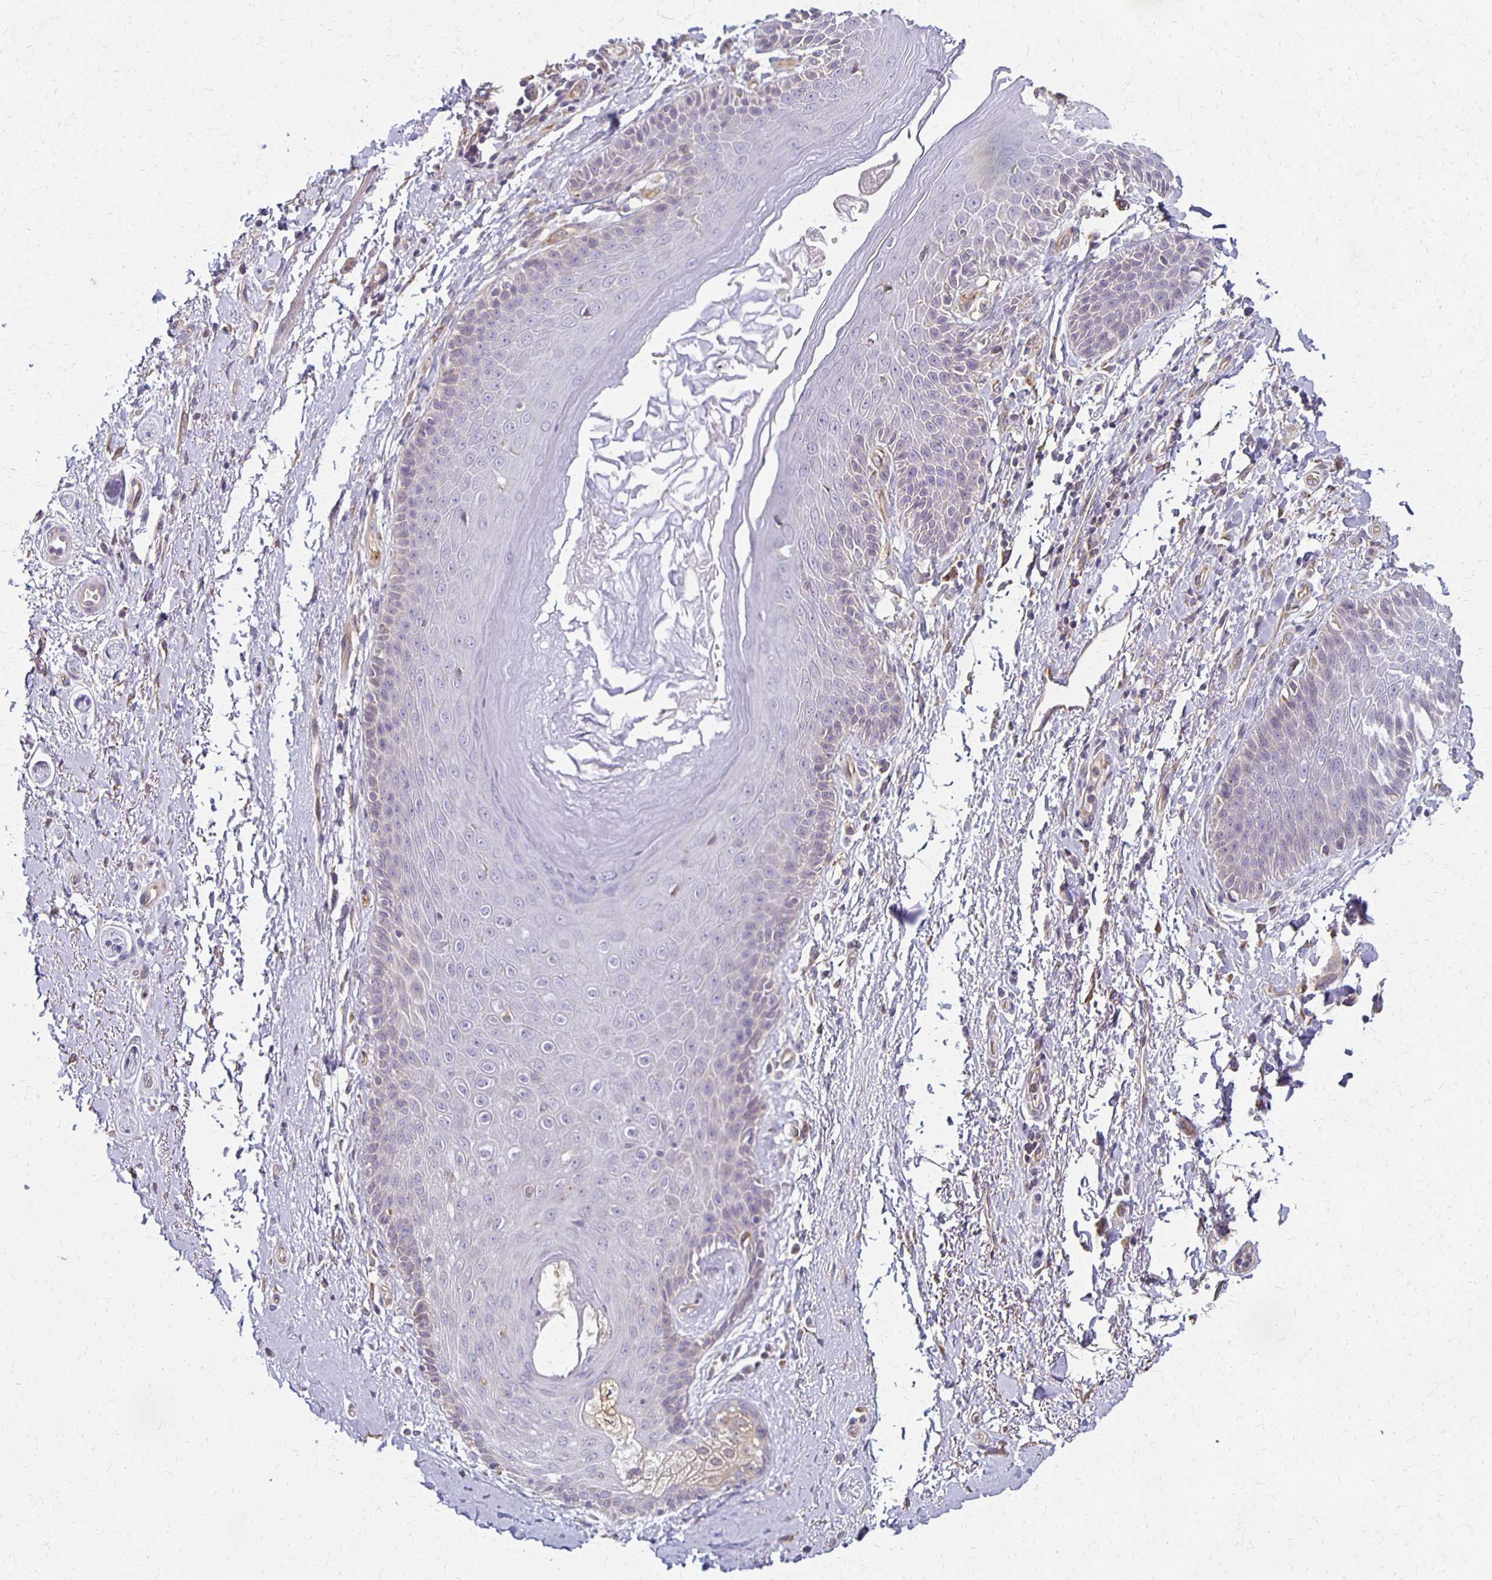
{"staining": {"intensity": "negative", "quantity": "none", "location": "none"}, "tissue": "adipose tissue", "cell_type": "Adipocytes", "image_type": "normal", "snomed": [{"axis": "morphology", "description": "Normal tissue, NOS"}, {"axis": "topography", "description": "Peripheral nerve tissue"}], "caption": "Human adipose tissue stained for a protein using IHC demonstrates no positivity in adipocytes.", "gene": "GPX4", "patient": {"sex": "male", "age": 51}}